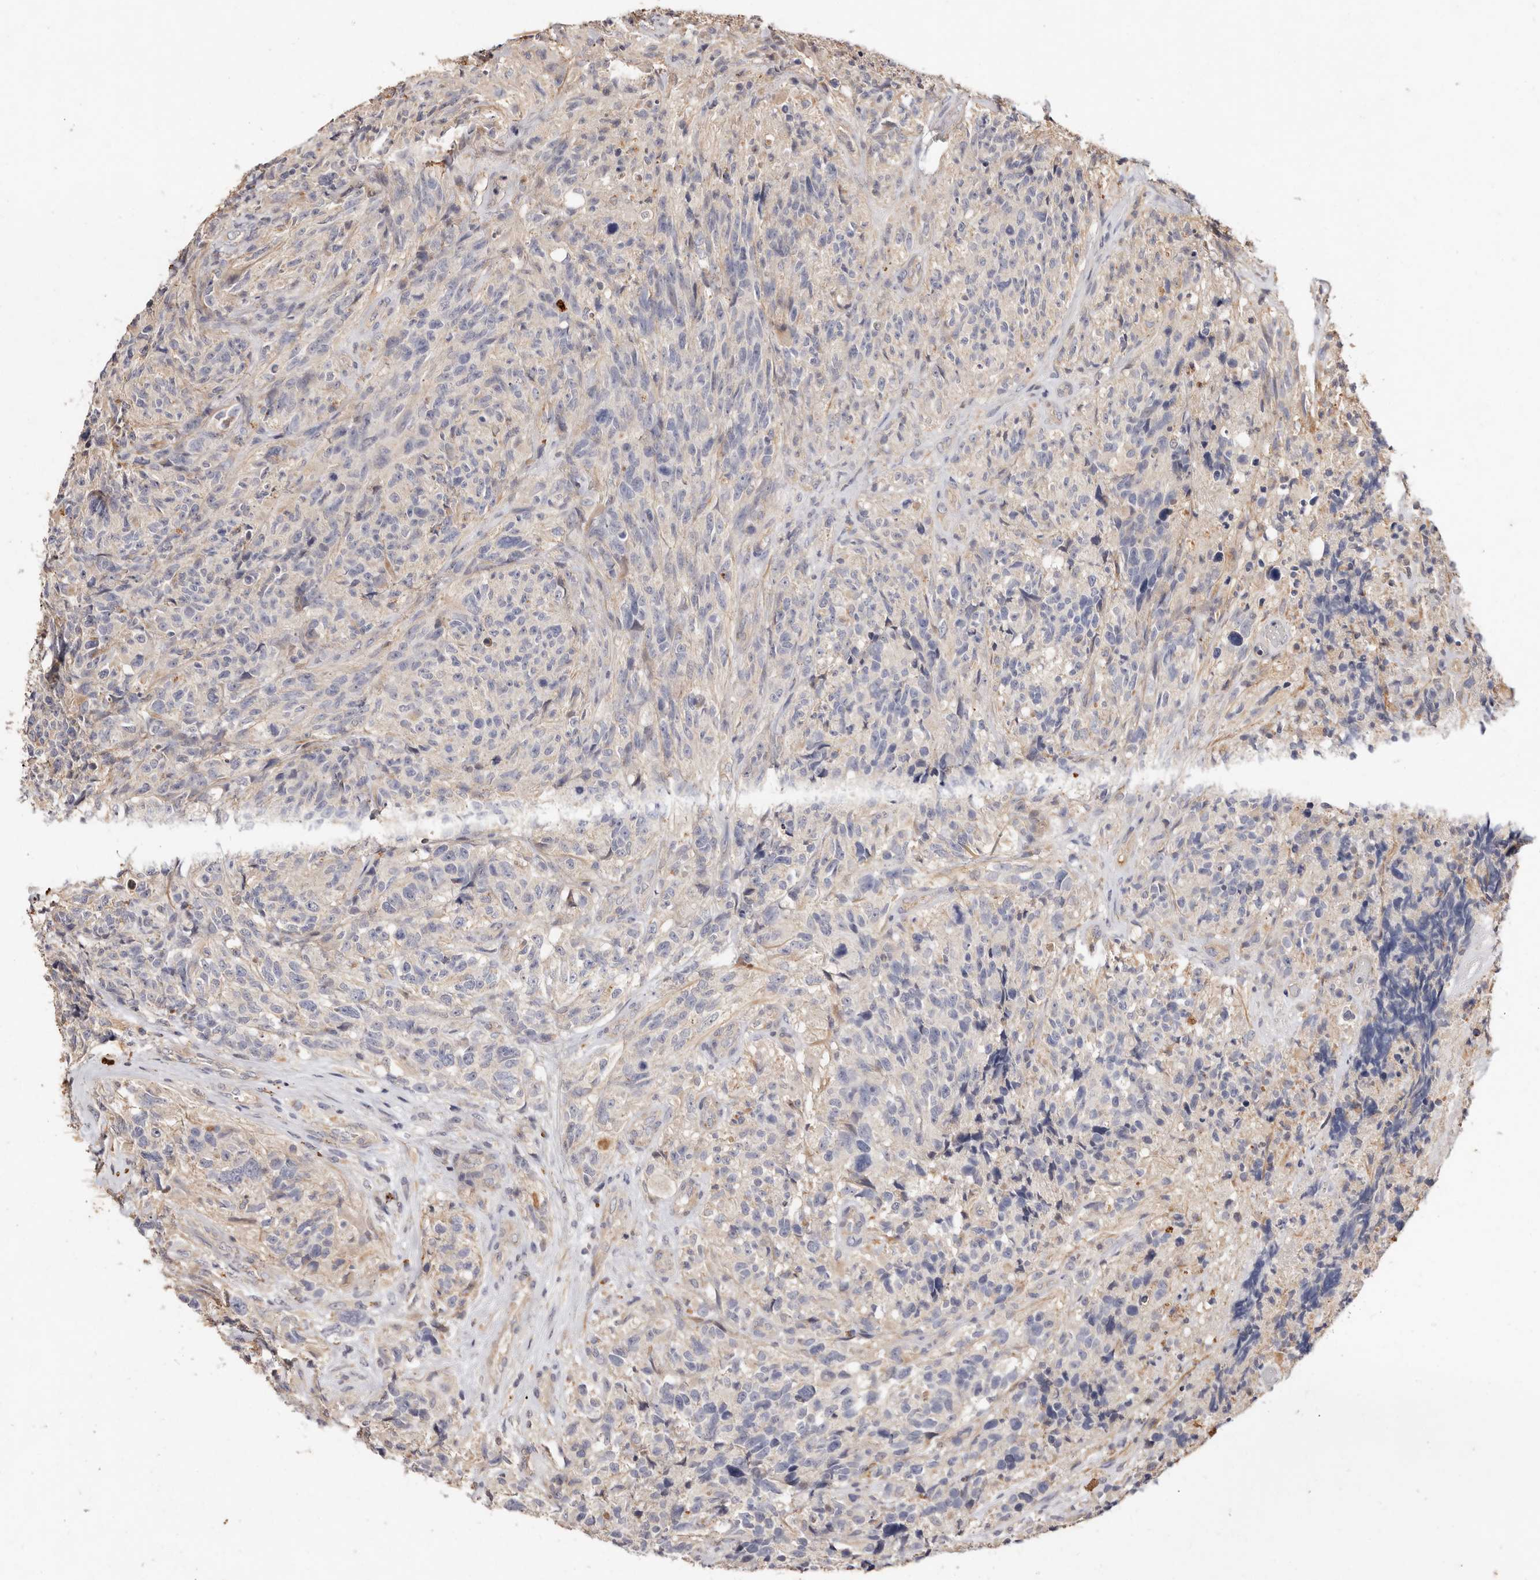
{"staining": {"intensity": "negative", "quantity": "none", "location": "none"}, "tissue": "glioma", "cell_type": "Tumor cells", "image_type": "cancer", "snomed": [{"axis": "morphology", "description": "Glioma, malignant, High grade"}, {"axis": "topography", "description": "Brain"}], "caption": "Immunohistochemistry of malignant high-grade glioma exhibits no expression in tumor cells.", "gene": "THBS3", "patient": {"sex": "male", "age": 69}}